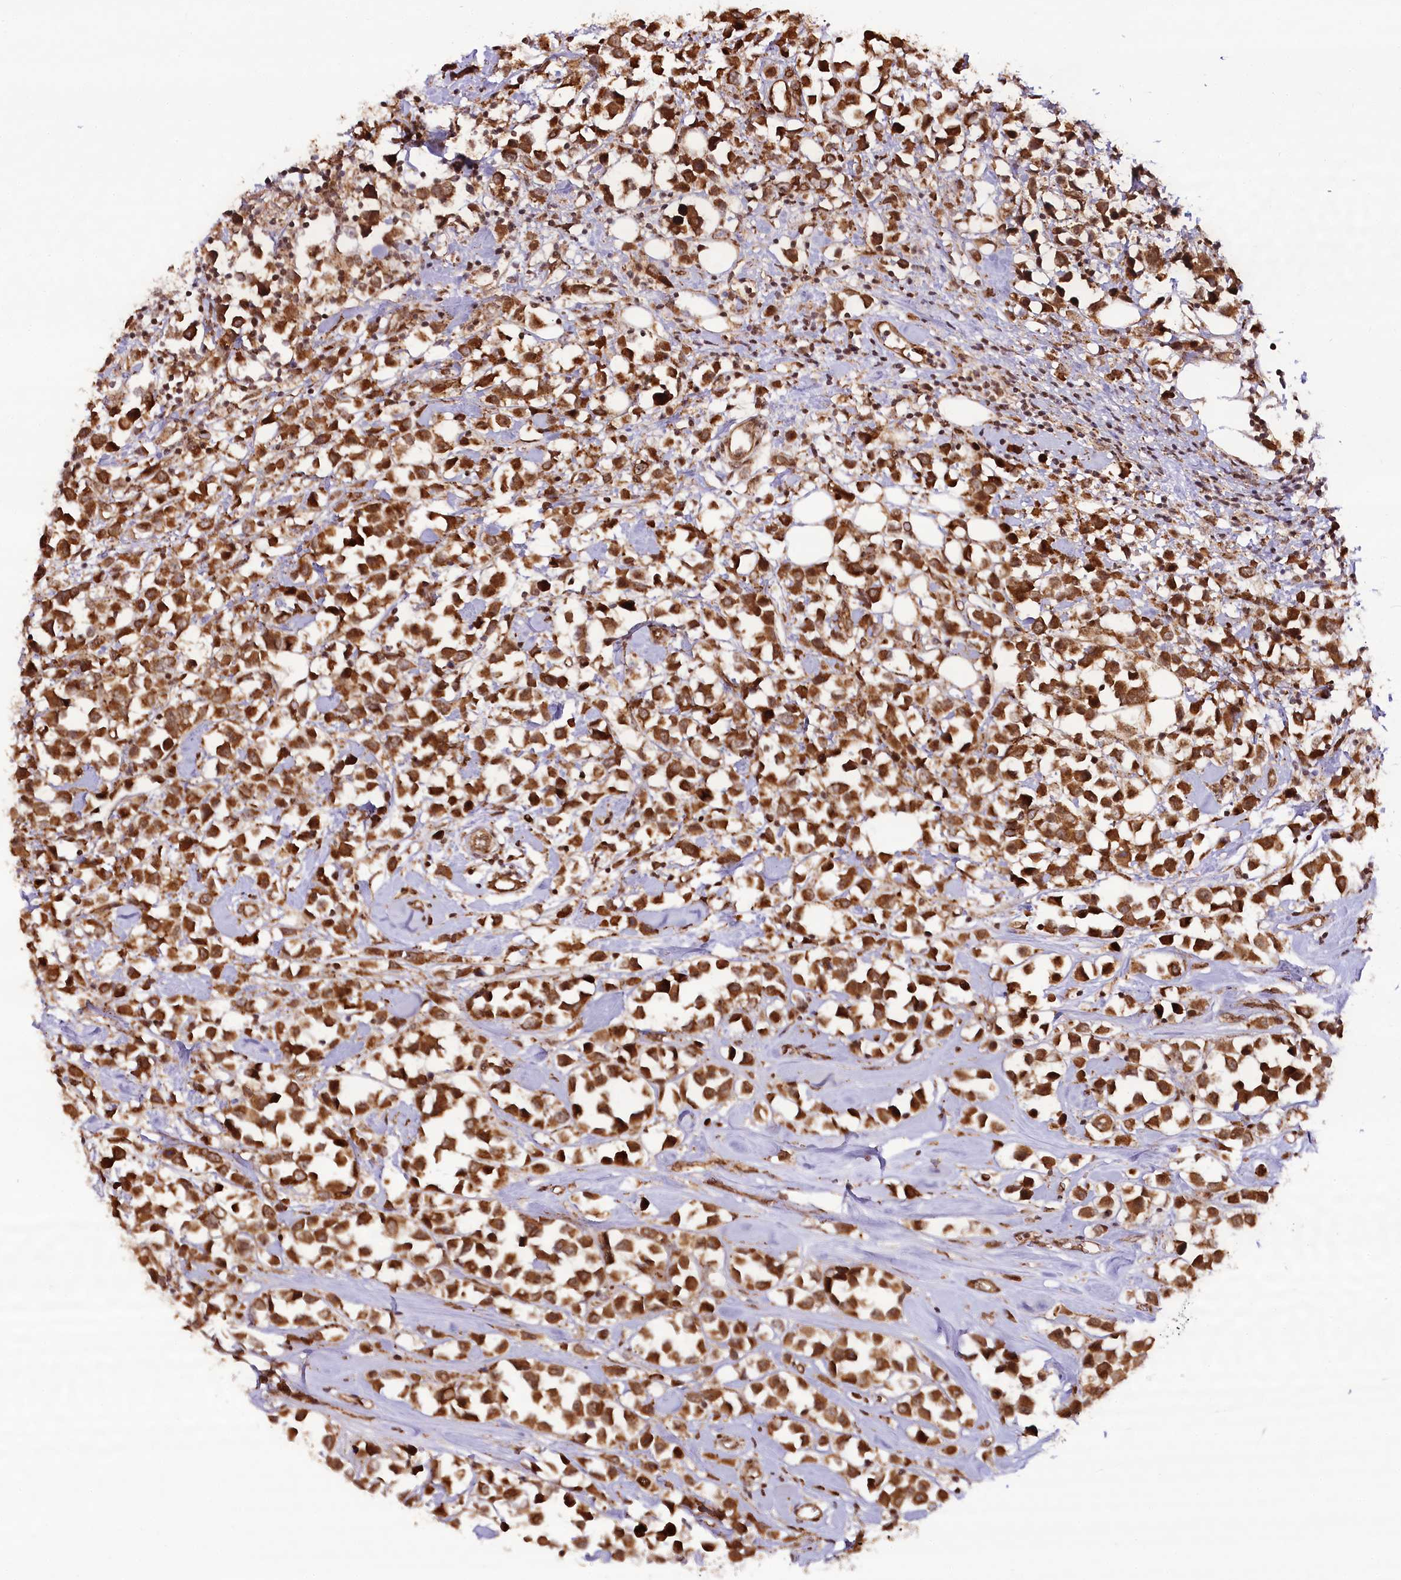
{"staining": {"intensity": "strong", "quantity": ">75%", "location": "cytoplasmic/membranous,nuclear"}, "tissue": "breast cancer", "cell_type": "Tumor cells", "image_type": "cancer", "snomed": [{"axis": "morphology", "description": "Duct carcinoma"}, {"axis": "topography", "description": "Breast"}], "caption": "There is high levels of strong cytoplasmic/membranous and nuclear expression in tumor cells of breast cancer (invasive ductal carcinoma), as demonstrated by immunohistochemical staining (brown color).", "gene": "COPG1", "patient": {"sex": "female", "age": 61}}